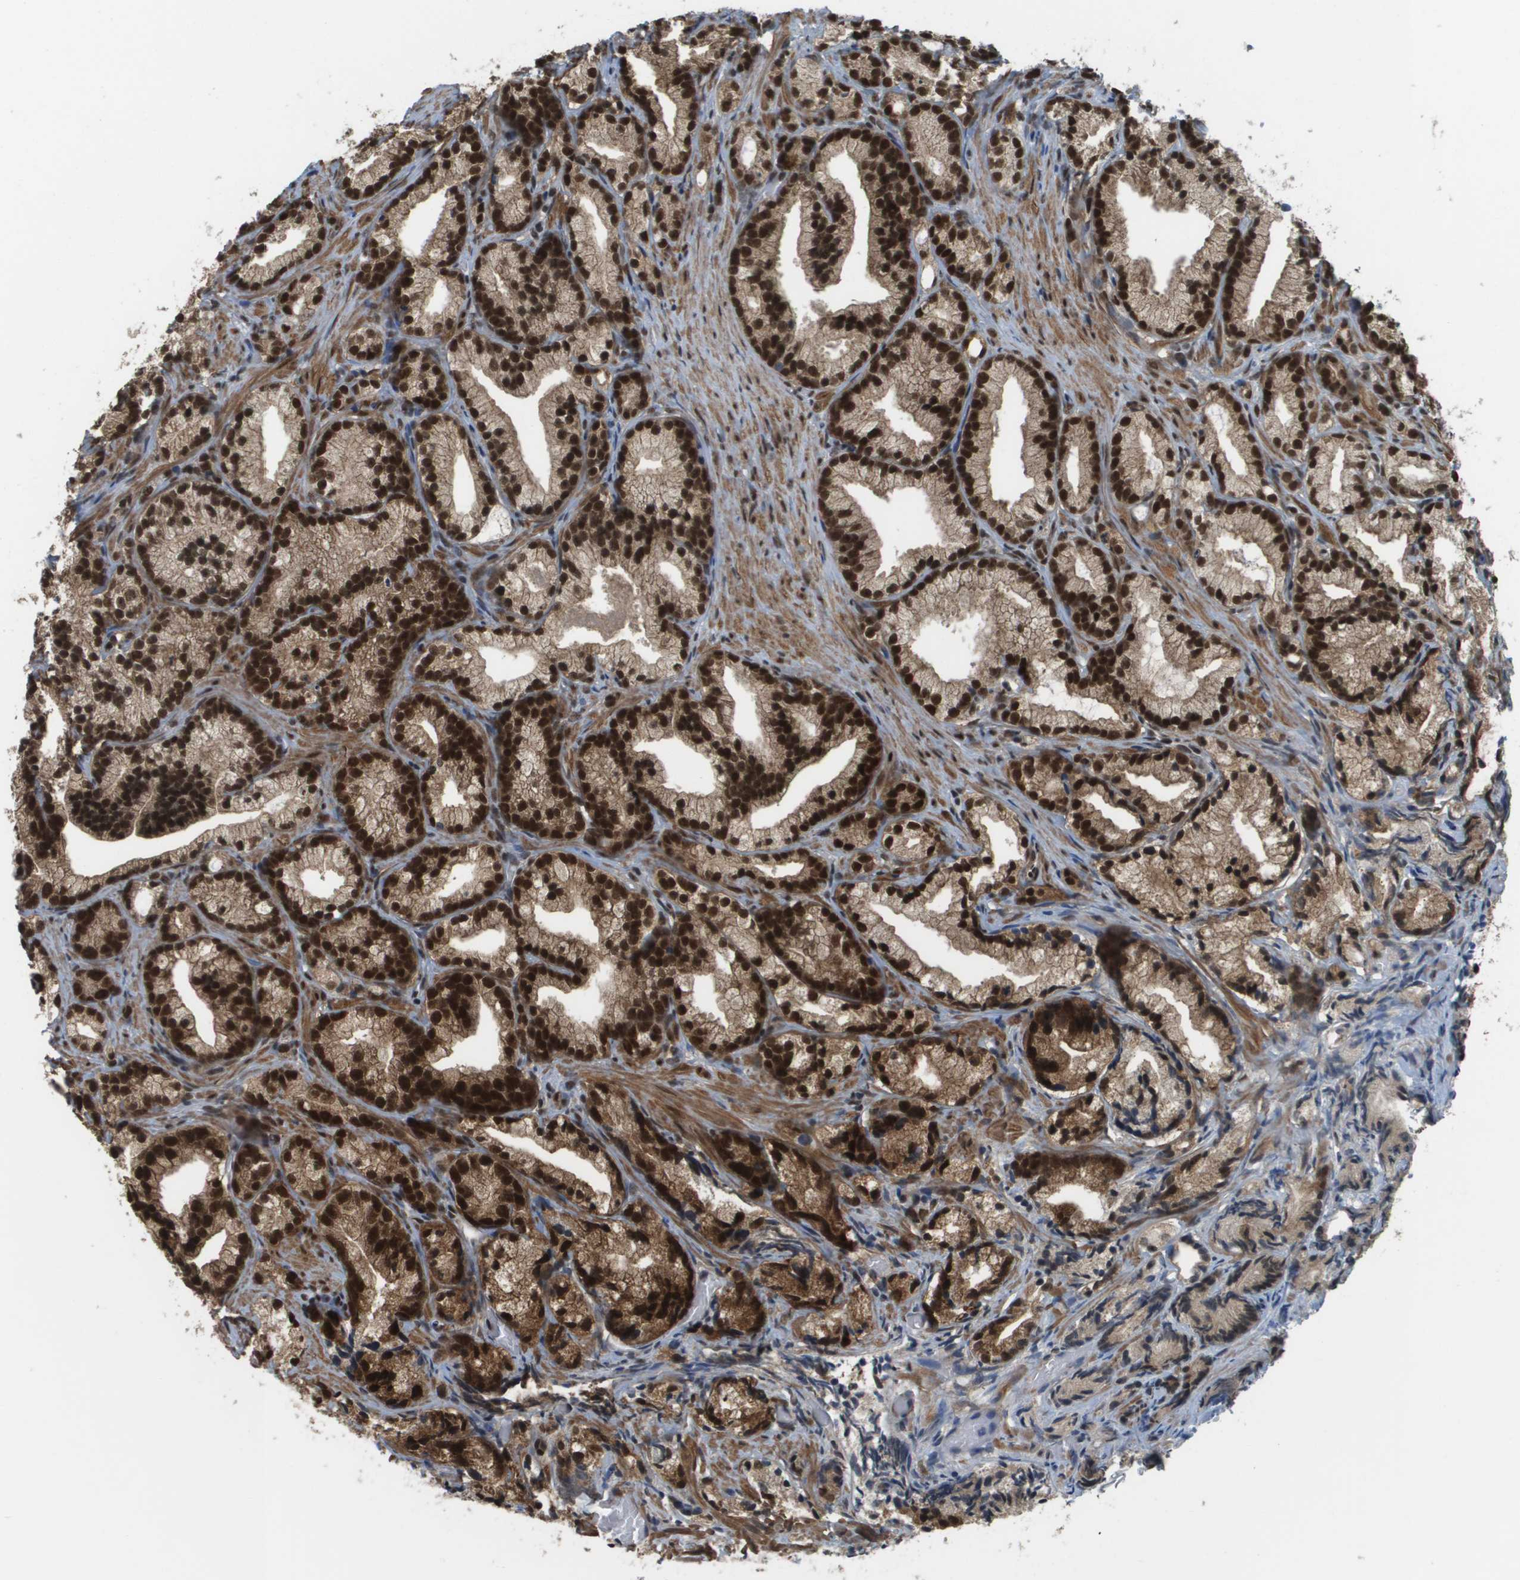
{"staining": {"intensity": "strong", "quantity": ">75%", "location": "cytoplasmic/membranous,nuclear"}, "tissue": "prostate cancer", "cell_type": "Tumor cells", "image_type": "cancer", "snomed": [{"axis": "morphology", "description": "Adenocarcinoma, Low grade"}, {"axis": "topography", "description": "Prostate"}], "caption": "Tumor cells show strong cytoplasmic/membranous and nuclear positivity in approximately >75% of cells in prostate cancer (low-grade adenocarcinoma). (DAB (3,3'-diaminobenzidine) IHC, brown staining for protein, blue staining for nuclei).", "gene": "PRCC", "patient": {"sex": "male", "age": 89}}